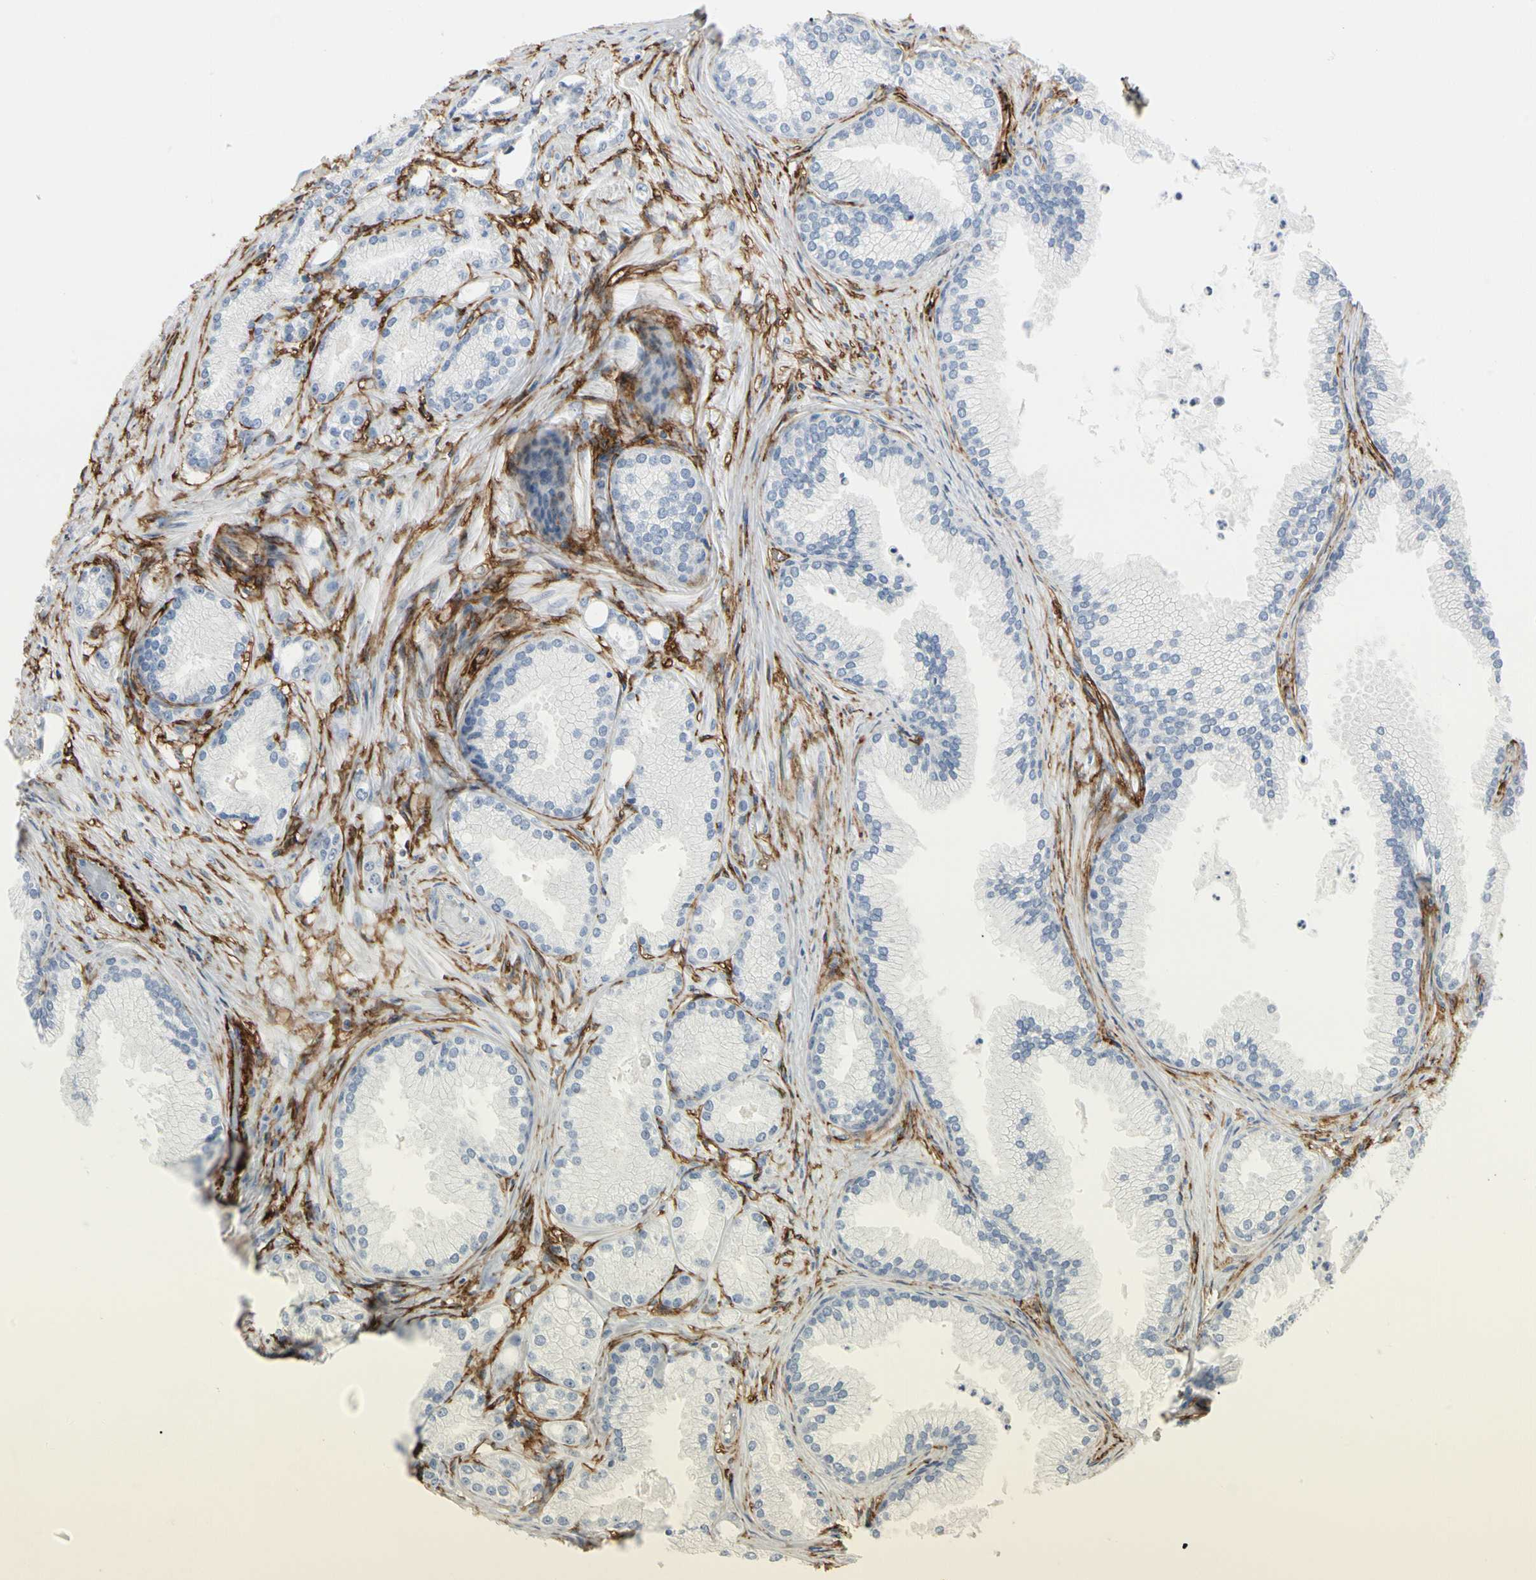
{"staining": {"intensity": "negative", "quantity": "none", "location": "none"}, "tissue": "prostate cancer", "cell_type": "Tumor cells", "image_type": "cancer", "snomed": [{"axis": "morphology", "description": "Adenocarcinoma, Low grade"}, {"axis": "topography", "description": "Prostate"}], "caption": "Prostate adenocarcinoma (low-grade) was stained to show a protein in brown. There is no significant expression in tumor cells.", "gene": "GGT5", "patient": {"sex": "male", "age": 72}}